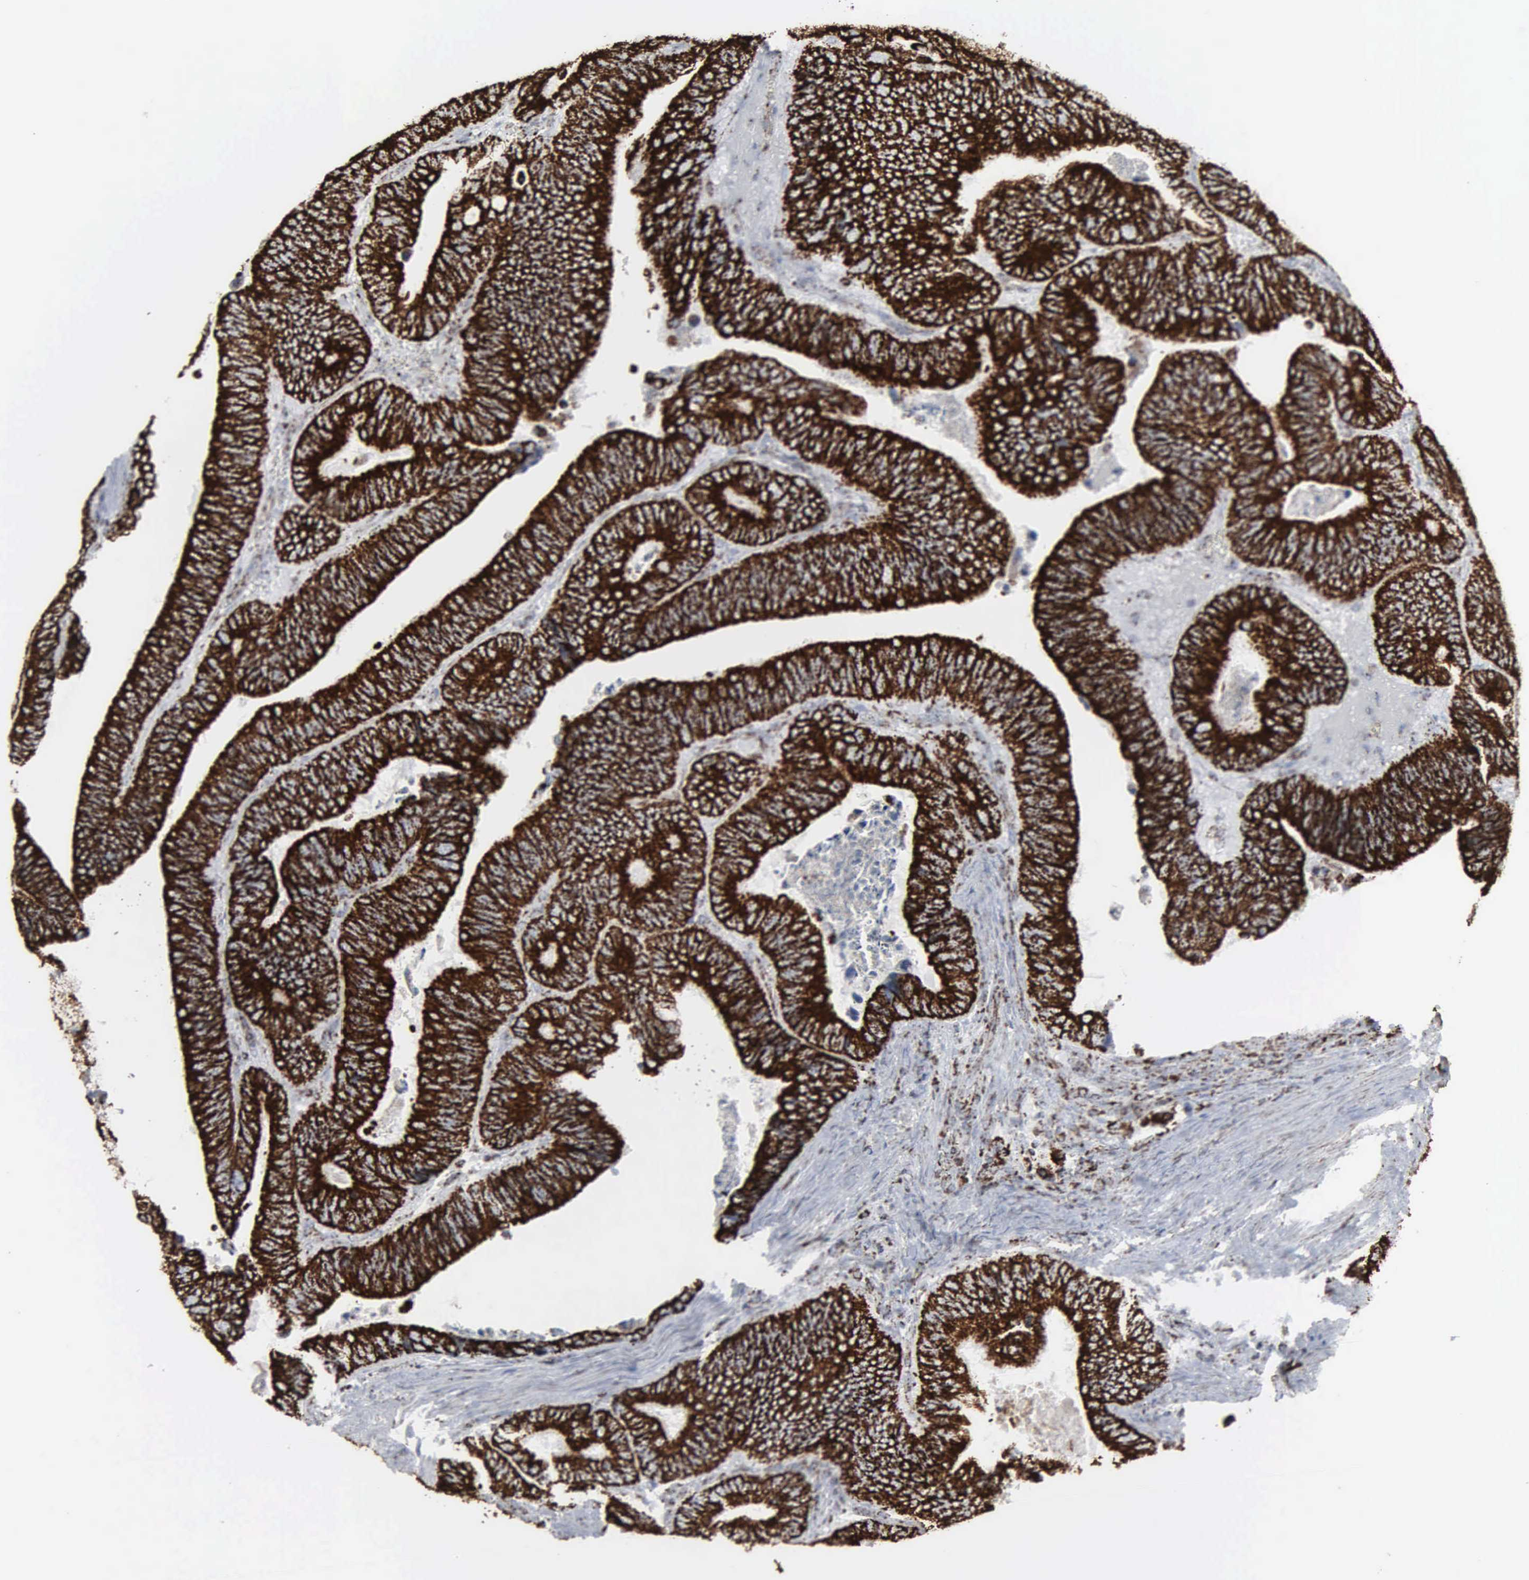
{"staining": {"intensity": "strong", "quantity": ">75%", "location": "cytoplasmic/membranous"}, "tissue": "colorectal cancer", "cell_type": "Tumor cells", "image_type": "cancer", "snomed": [{"axis": "morphology", "description": "Adenocarcinoma, NOS"}, {"axis": "topography", "description": "Colon"}], "caption": "DAB (3,3'-diaminobenzidine) immunohistochemical staining of human adenocarcinoma (colorectal) shows strong cytoplasmic/membranous protein staining in about >75% of tumor cells. Using DAB (brown) and hematoxylin (blue) stains, captured at high magnification using brightfield microscopy.", "gene": "HSPA9", "patient": {"sex": "male", "age": 72}}